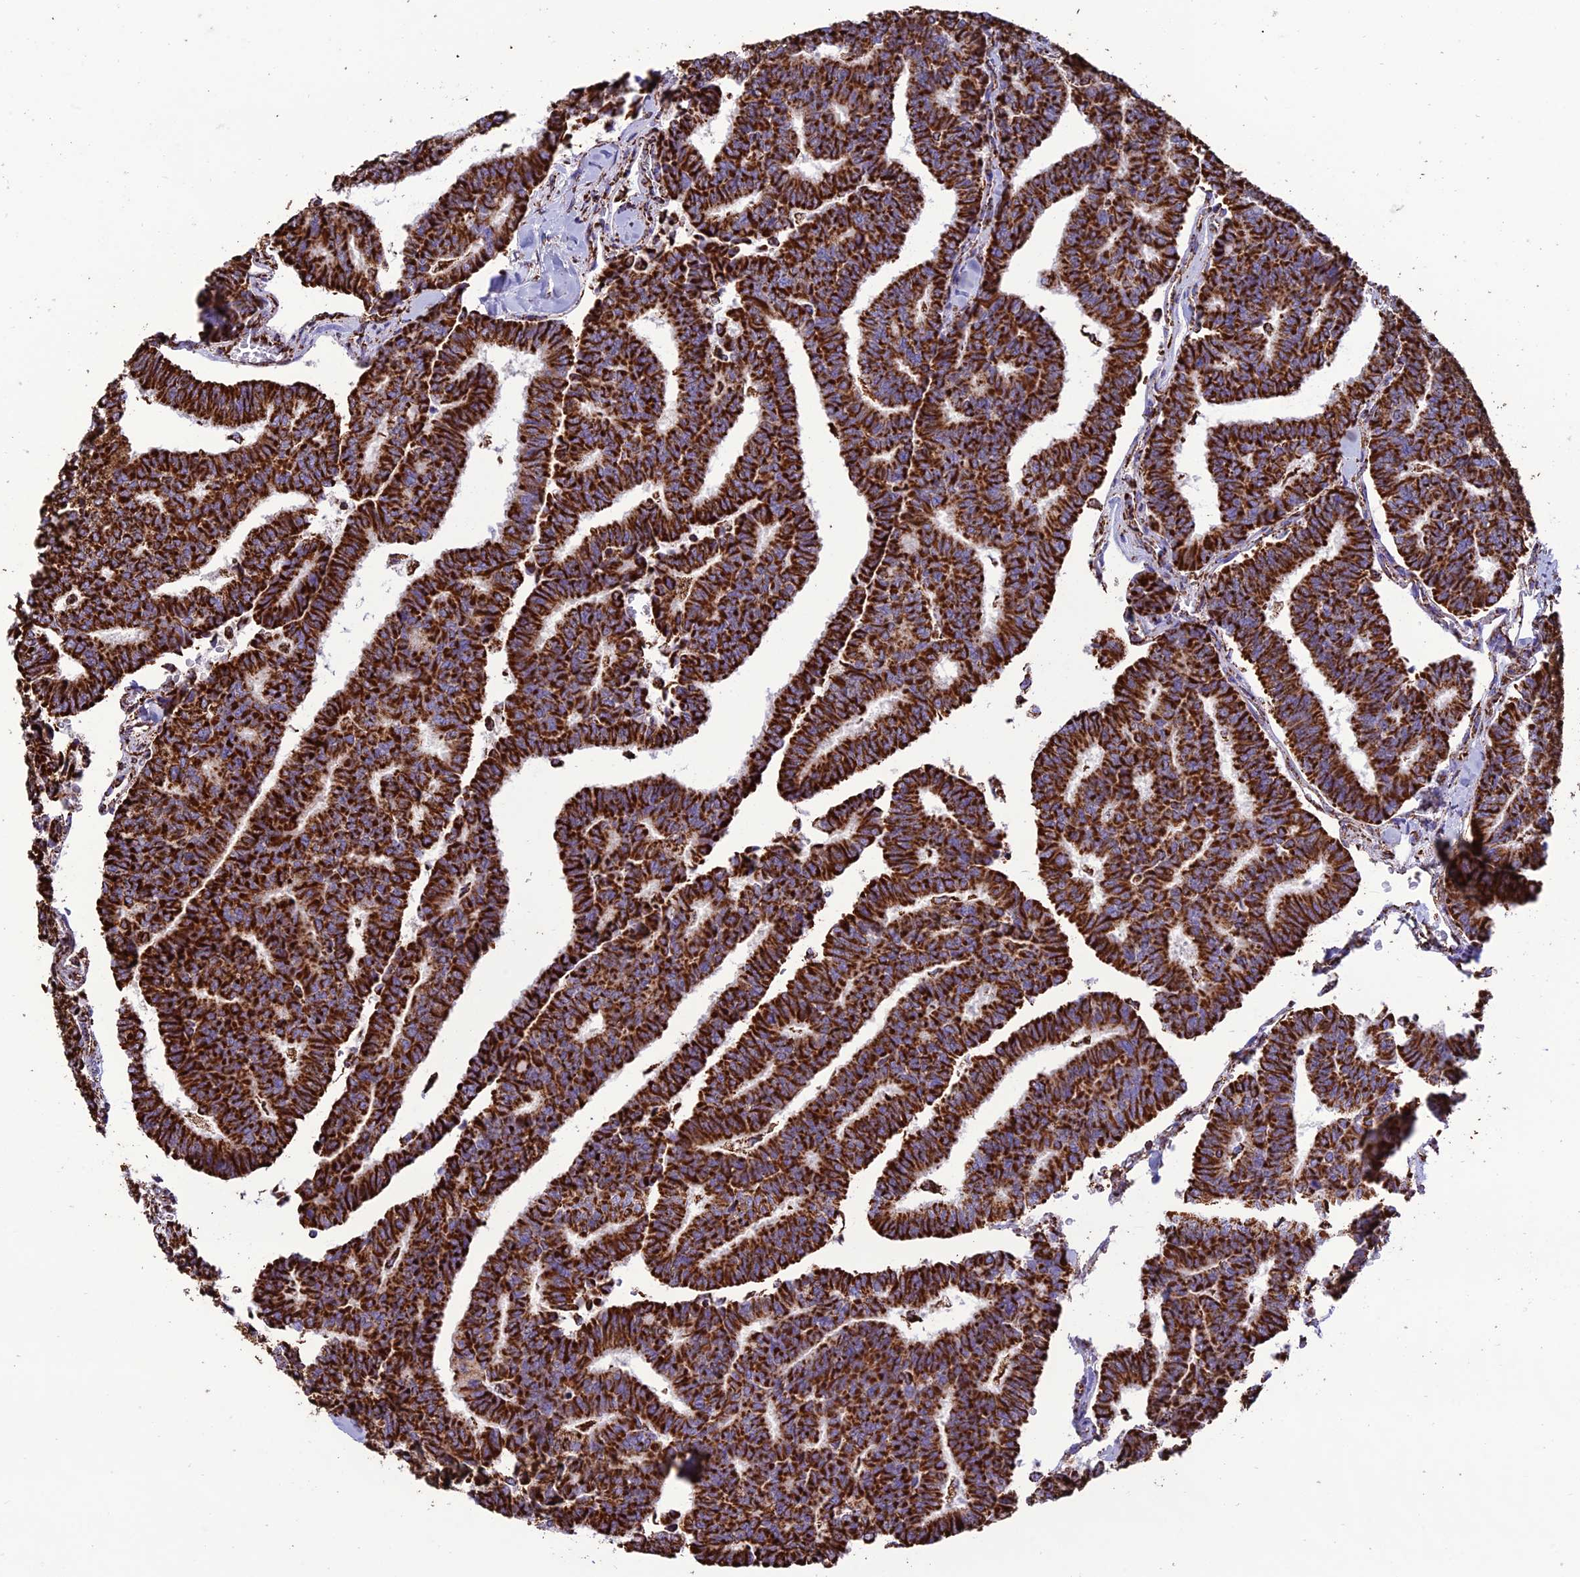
{"staining": {"intensity": "strong", "quantity": ">75%", "location": "cytoplasmic/membranous"}, "tissue": "thyroid cancer", "cell_type": "Tumor cells", "image_type": "cancer", "snomed": [{"axis": "morphology", "description": "Papillary adenocarcinoma, NOS"}, {"axis": "topography", "description": "Thyroid gland"}], "caption": "Brown immunohistochemical staining in human thyroid cancer (papillary adenocarcinoma) reveals strong cytoplasmic/membranous staining in approximately >75% of tumor cells.", "gene": "NDUFAF1", "patient": {"sex": "female", "age": 35}}